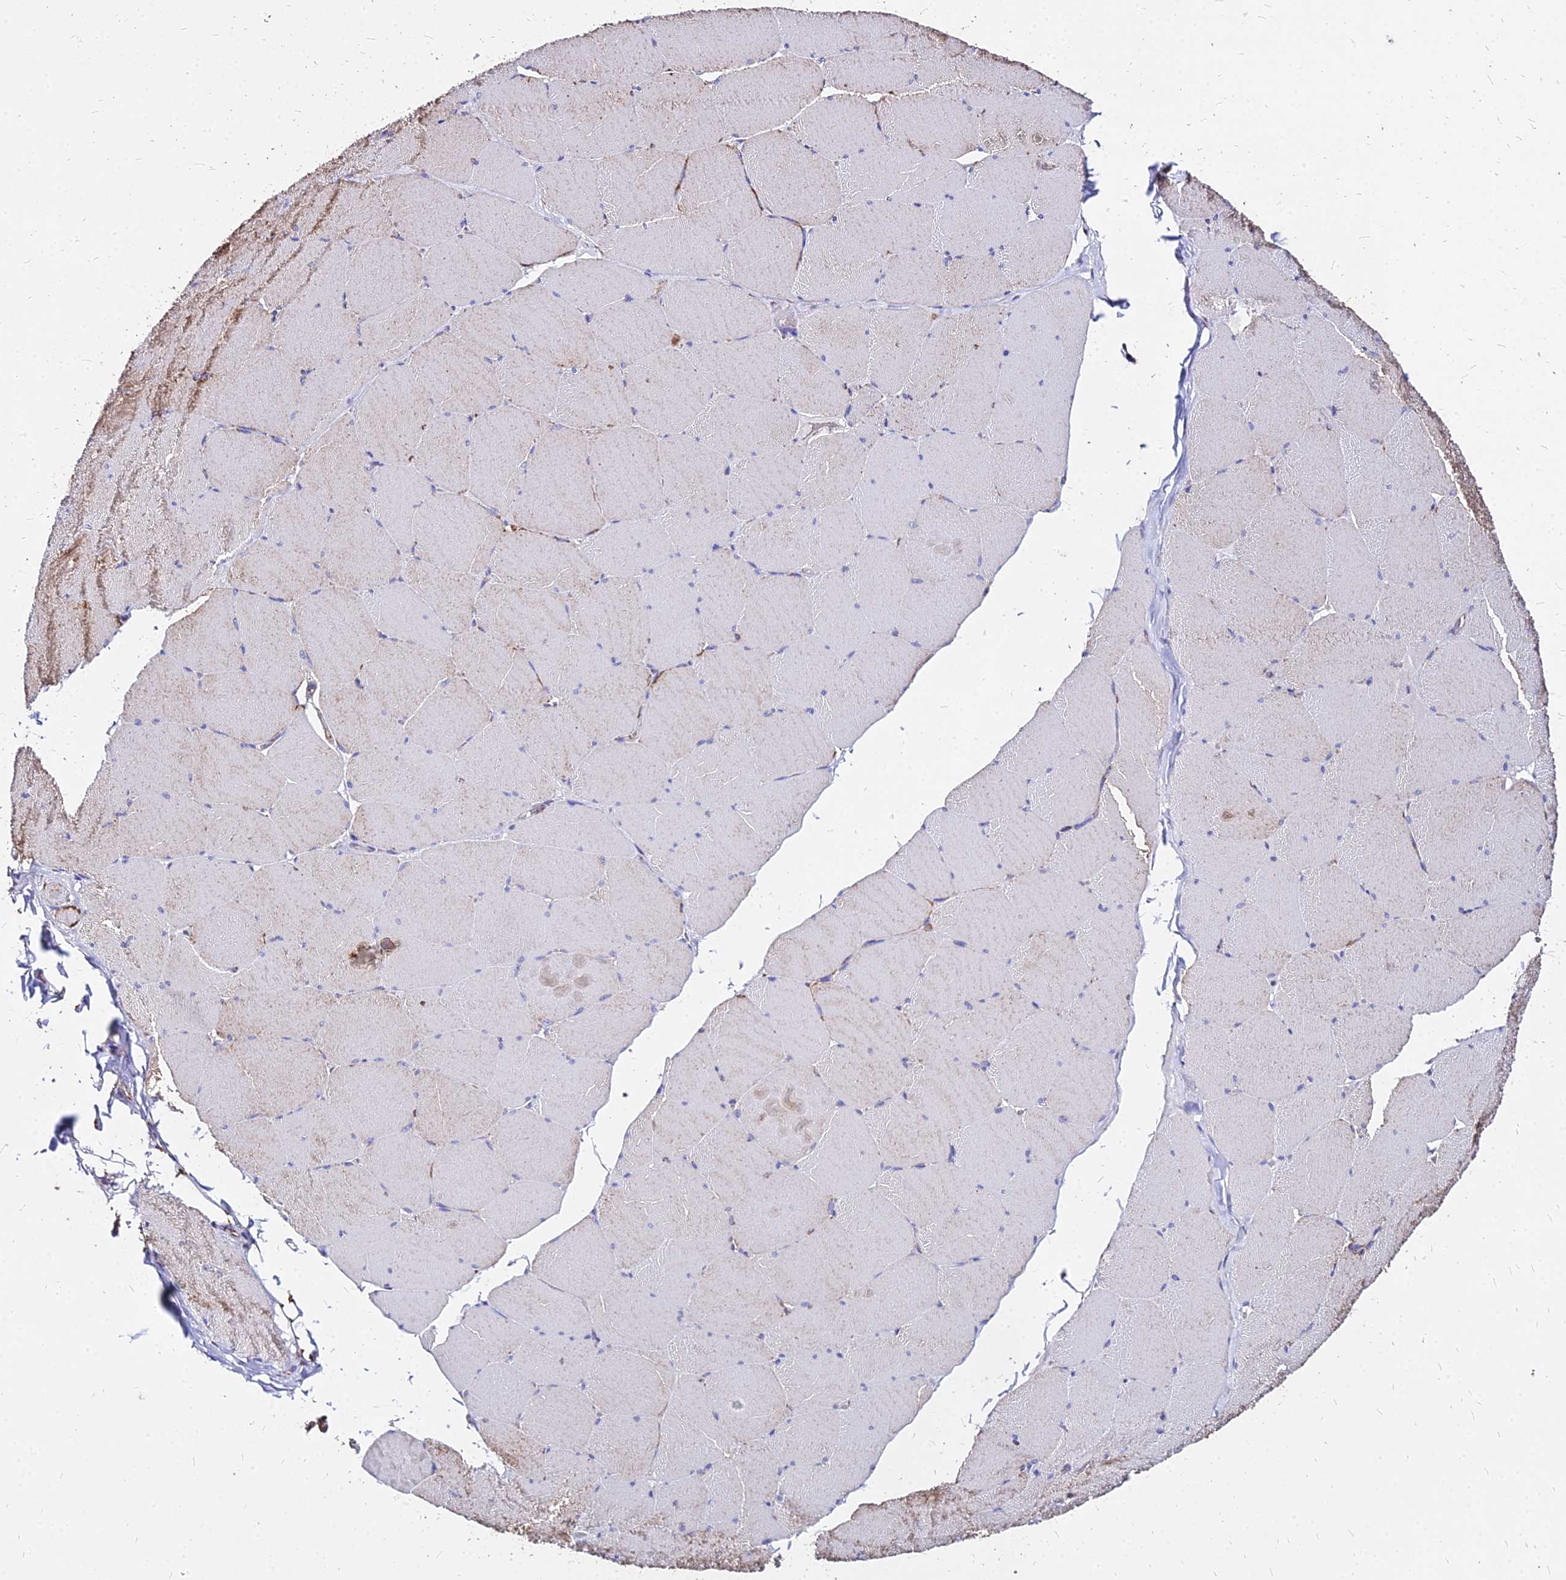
{"staining": {"intensity": "moderate", "quantity": "<25%", "location": "cytoplasmic/membranous"}, "tissue": "skeletal muscle", "cell_type": "Myocytes", "image_type": "normal", "snomed": [{"axis": "morphology", "description": "Normal tissue, NOS"}, {"axis": "topography", "description": "Skeletal muscle"}, {"axis": "topography", "description": "Head-Neck"}], "caption": "DAB (3,3'-diaminobenzidine) immunohistochemical staining of normal skeletal muscle displays moderate cytoplasmic/membranous protein positivity in about <25% of myocytes. The staining was performed using DAB (3,3'-diaminobenzidine), with brown indicating positive protein expression. Nuclei are stained blue with hematoxylin.", "gene": "DLD", "patient": {"sex": "male", "age": 66}}